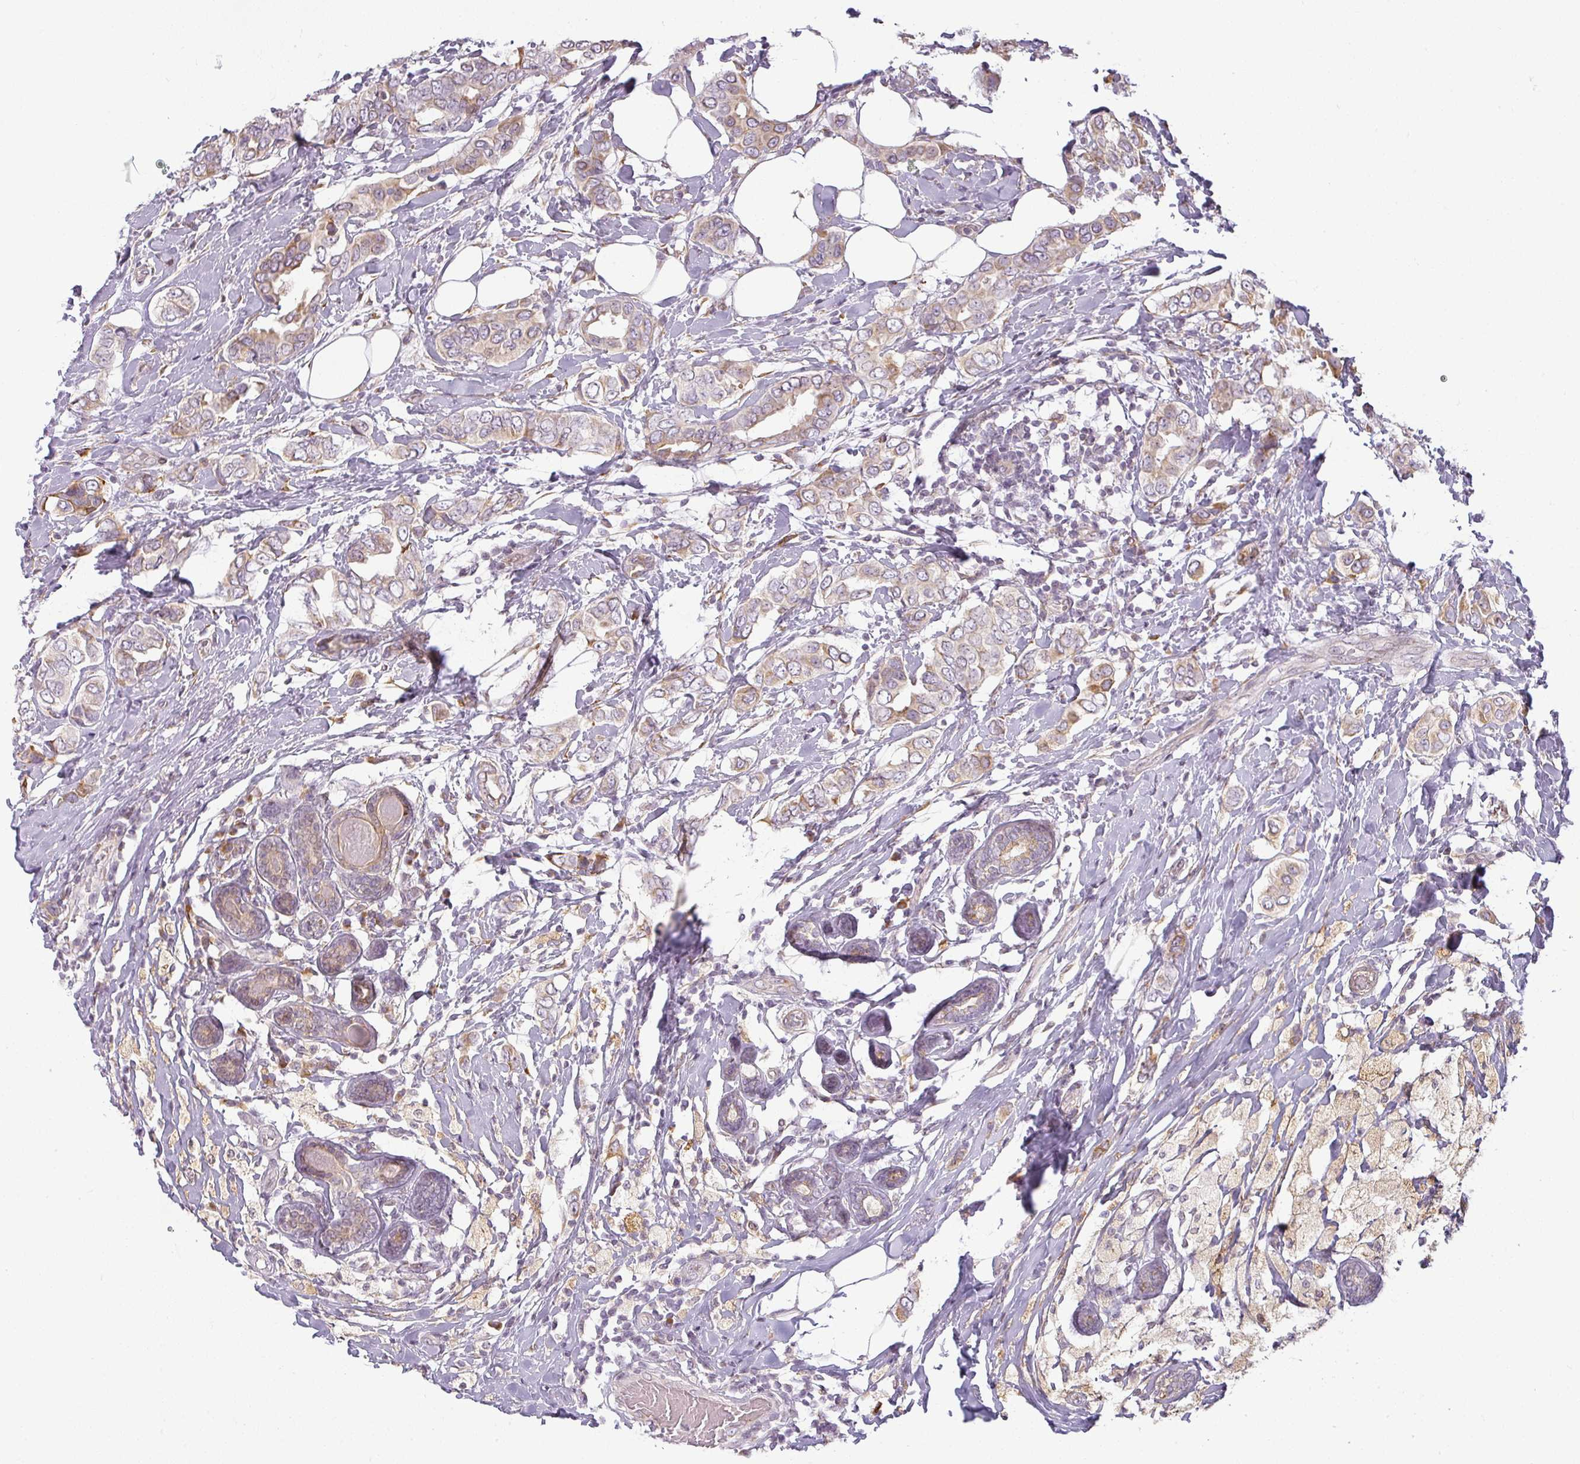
{"staining": {"intensity": "weak", "quantity": "<25%", "location": "cytoplasmic/membranous"}, "tissue": "breast cancer", "cell_type": "Tumor cells", "image_type": "cancer", "snomed": [{"axis": "morphology", "description": "Lobular carcinoma"}, {"axis": "topography", "description": "Breast"}], "caption": "The histopathology image shows no staining of tumor cells in breast cancer (lobular carcinoma).", "gene": "CCDC144A", "patient": {"sex": "female", "age": 51}}